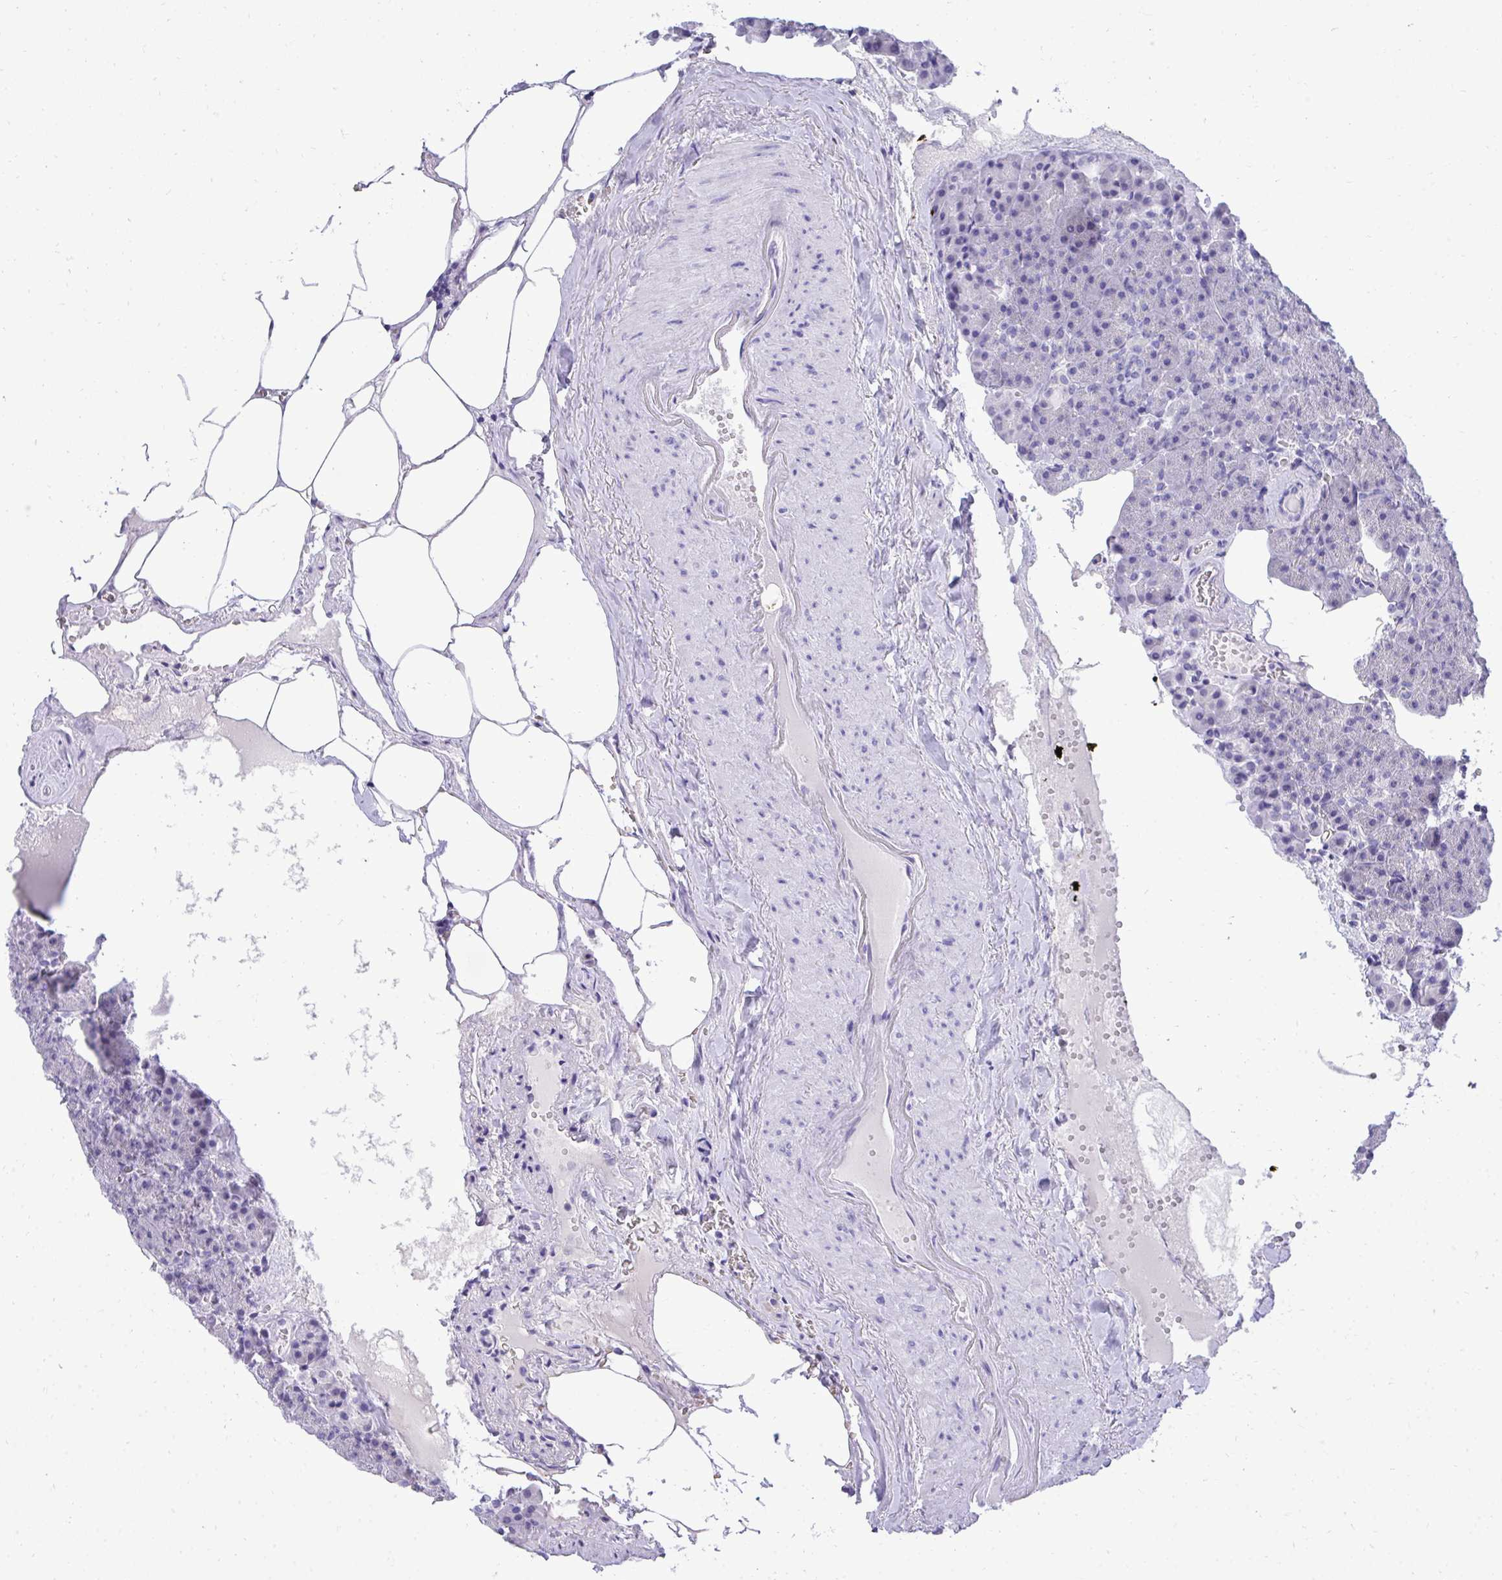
{"staining": {"intensity": "negative", "quantity": "none", "location": "none"}, "tissue": "pancreas", "cell_type": "Exocrine glandular cells", "image_type": "normal", "snomed": [{"axis": "morphology", "description": "Normal tissue, NOS"}, {"axis": "topography", "description": "Pancreas"}], "caption": "Immunohistochemical staining of unremarkable pancreas displays no significant staining in exocrine glandular cells.", "gene": "PGM2L1", "patient": {"sex": "female", "age": 74}}